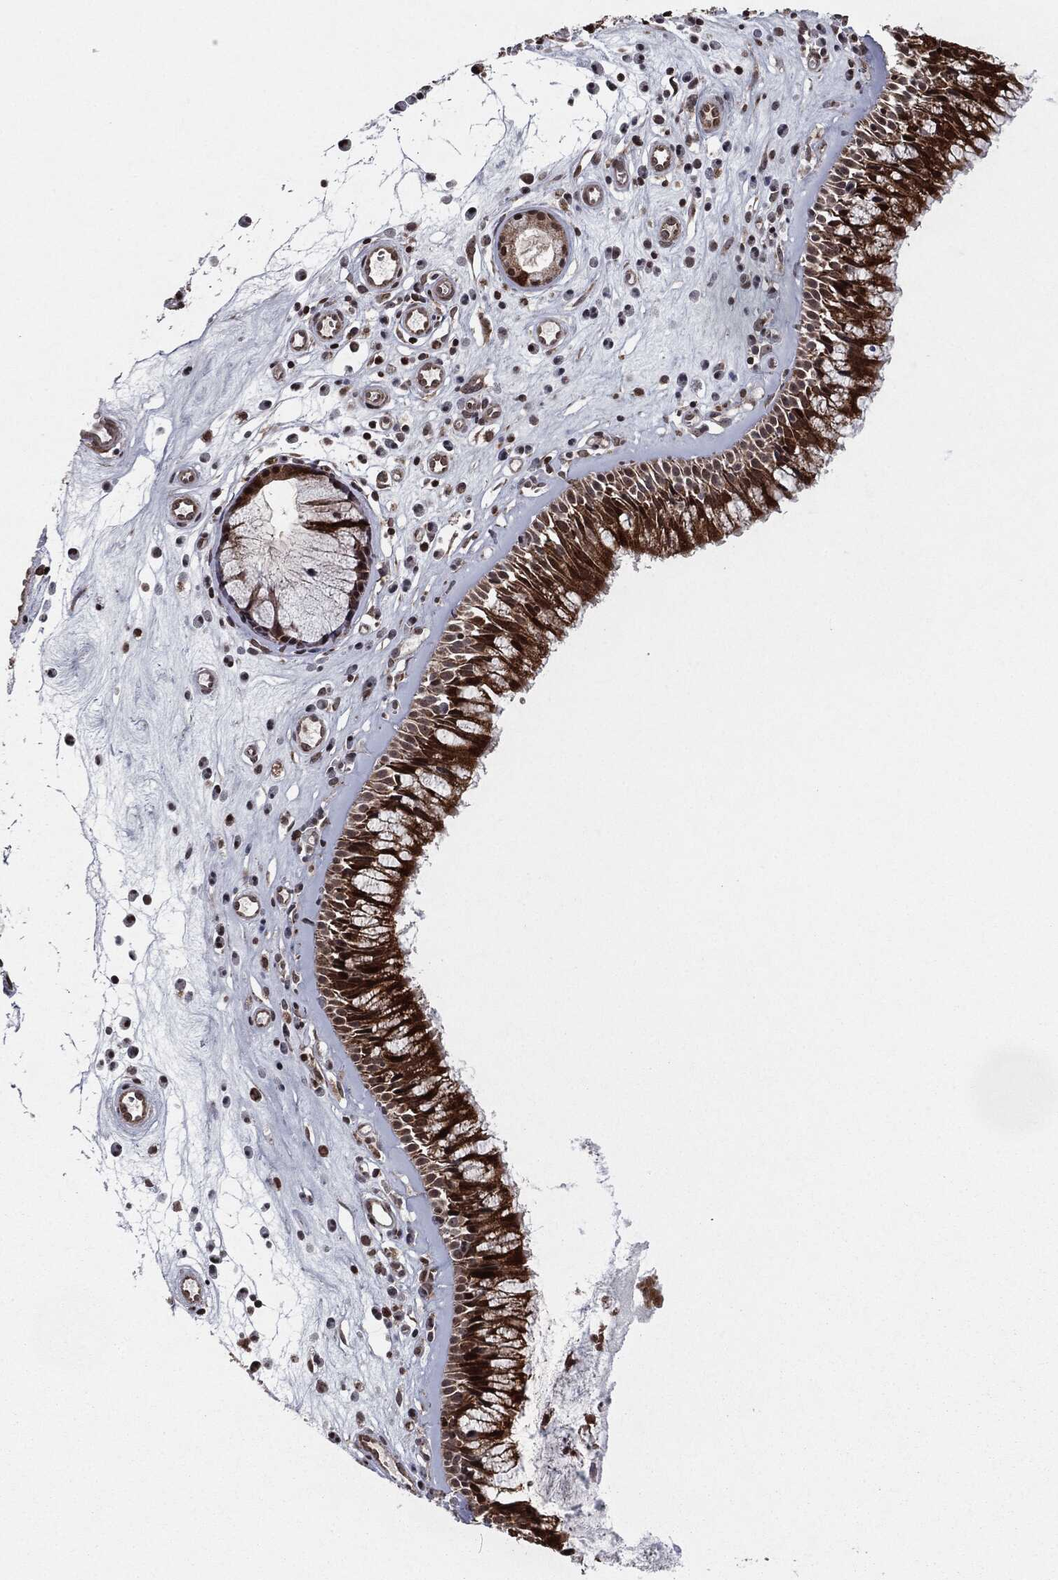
{"staining": {"intensity": "strong", "quantity": ">75%", "location": "cytoplasmic/membranous,nuclear"}, "tissue": "nasopharynx", "cell_type": "Respiratory epithelial cells", "image_type": "normal", "snomed": [{"axis": "morphology", "description": "Normal tissue, NOS"}, {"axis": "topography", "description": "Nasopharynx"}], "caption": "Nasopharynx stained with a brown dye displays strong cytoplasmic/membranous,nuclear positive positivity in approximately >75% of respiratory epithelial cells.", "gene": "CHCHD2", "patient": {"sex": "male", "age": 57}}